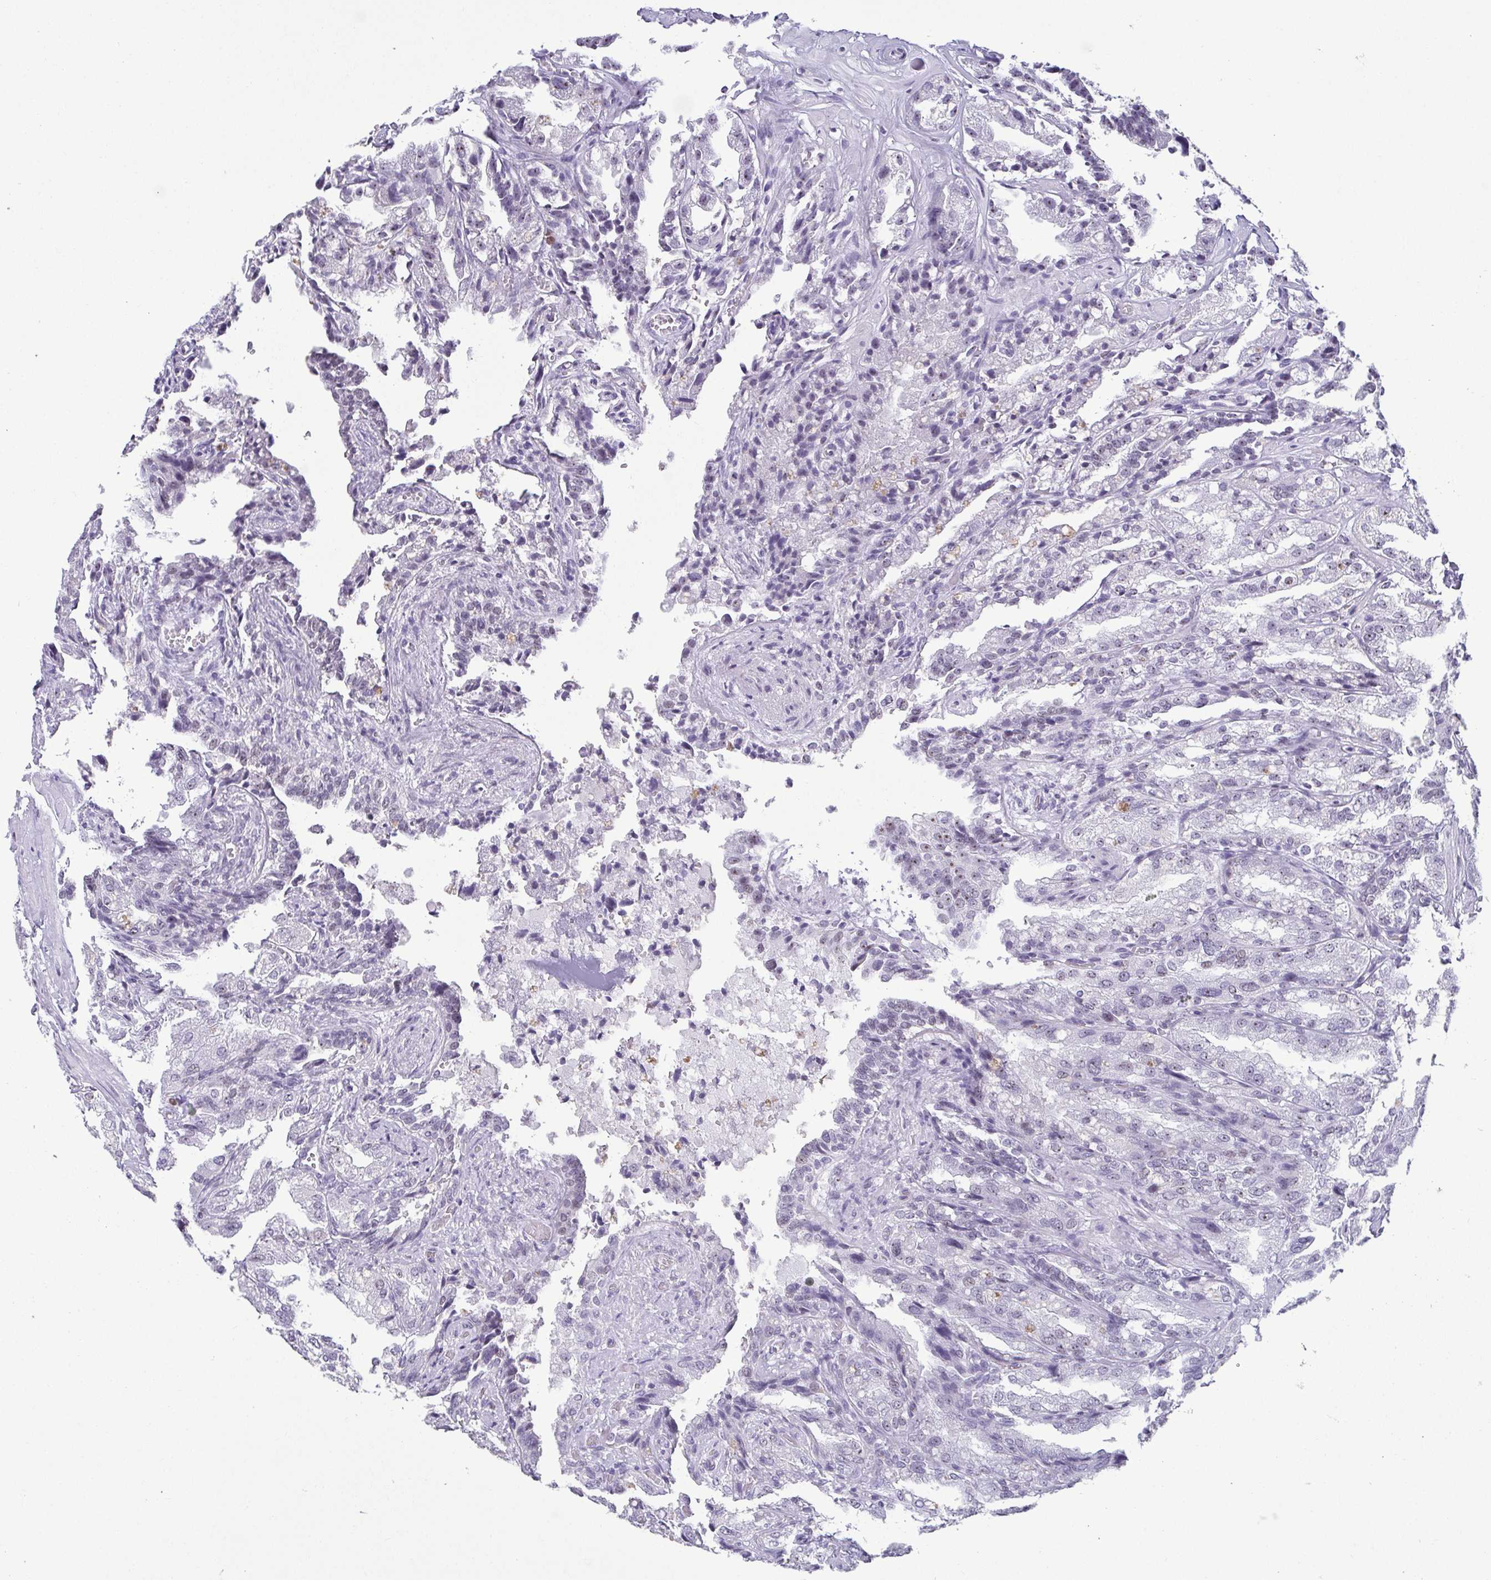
{"staining": {"intensity": "negative", "quantity": "none", "location": "none"}, "tissue": "seminal vesicle", "cell_type": "Glandular cells", "image_type": "normal", "snomed": [{"axis": "morphology", "description": "Normal tissue, NOS"}, {"axis": "topography", "description": "Seminal veicle"}], "caption": "The histopathology image displays no significant positivity in glandular cells of seminal vesicle. Nuclei are stained in blue.", "gene": "BZW1", "patient": {"sex": "male", "age": 57}}